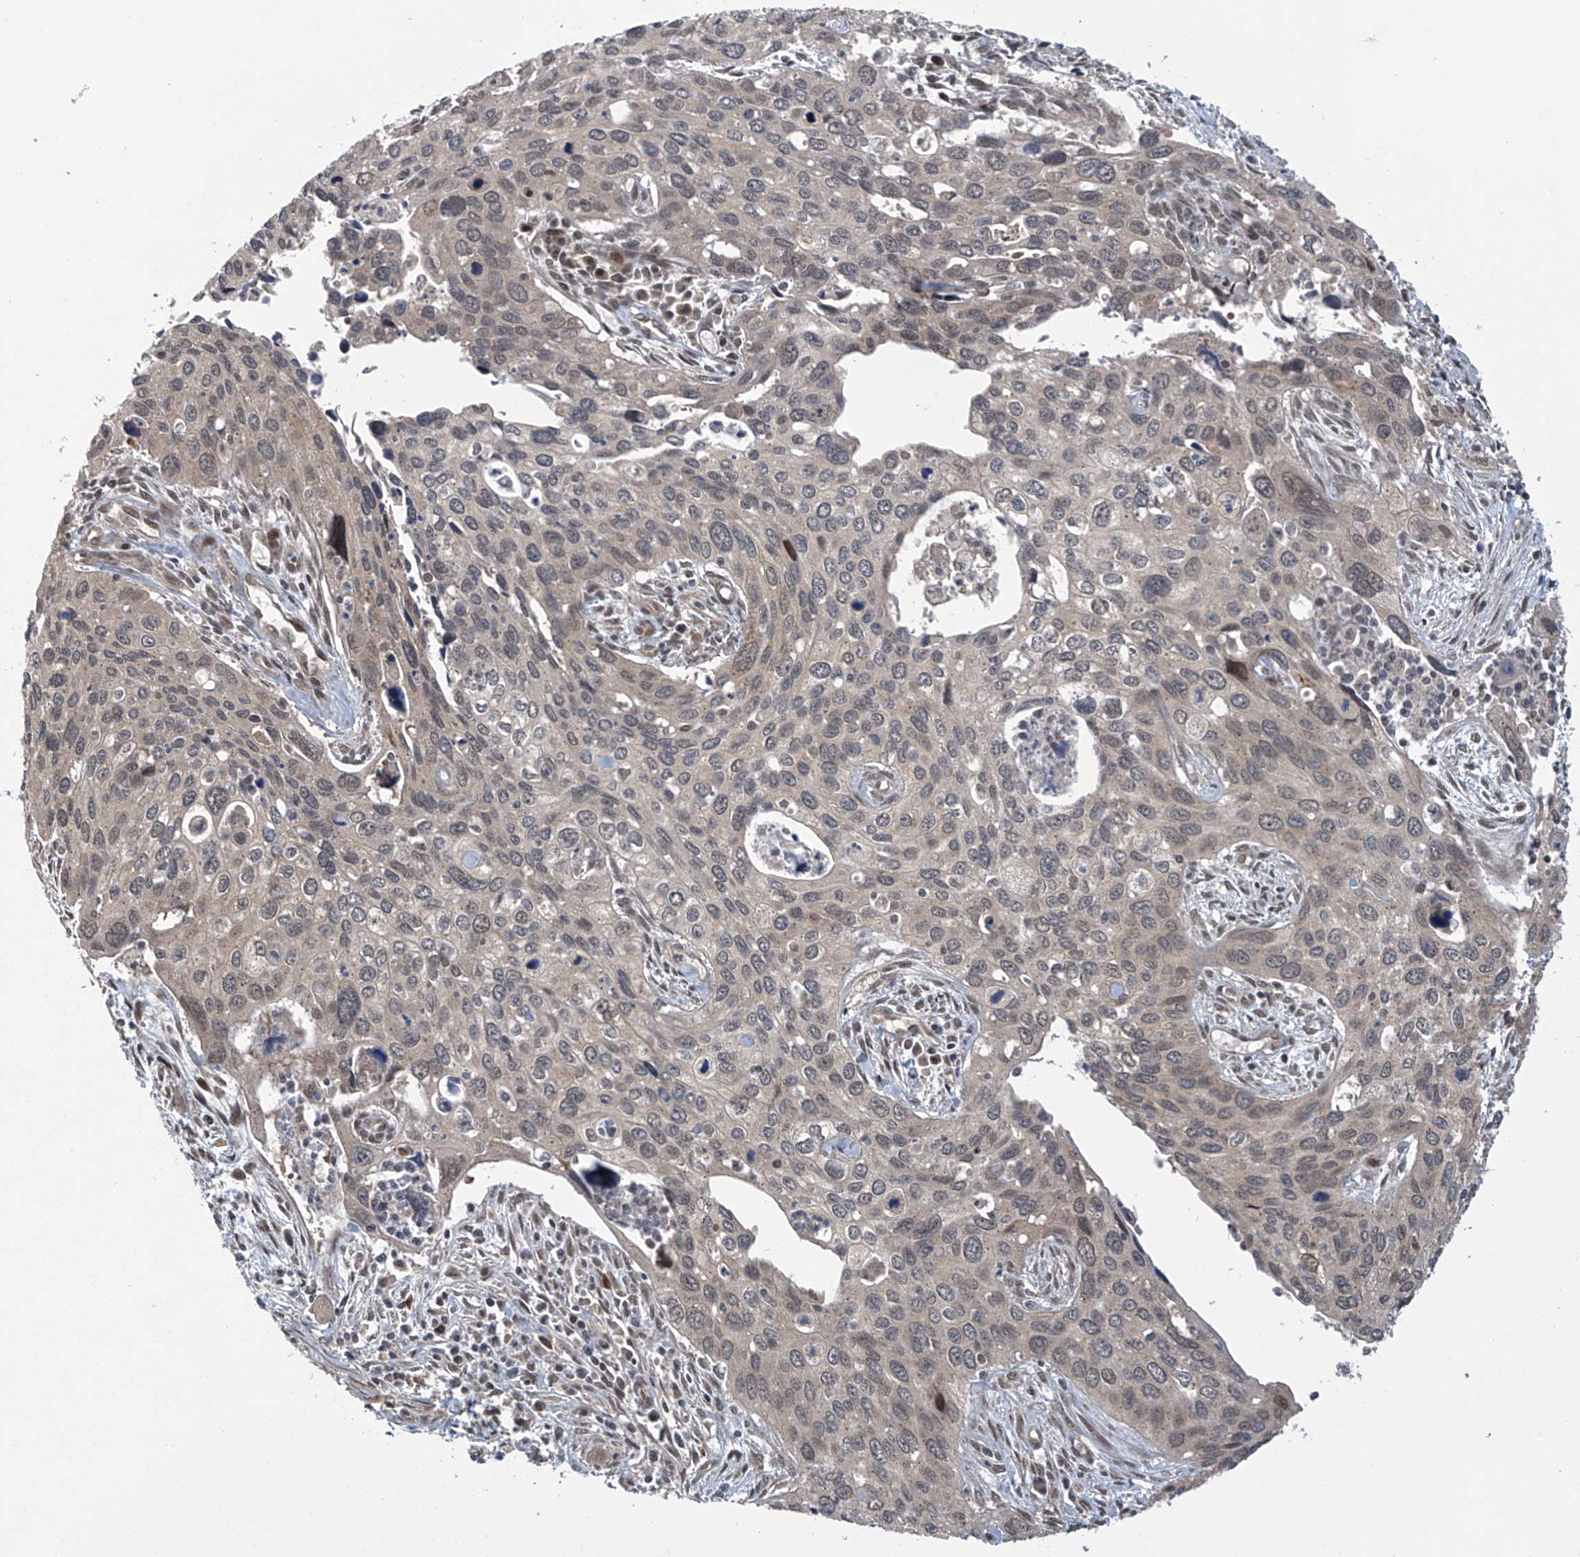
{"staining": {"intensity": "weak", "quantity": "<25%", "location": "cytoplasmic/membranous,nuclear"}, "tissue": "cervical cancer", "cell_type": "Tumor cells", "image_type": "cancer", "snomed": [{"axis": "morphology", "description": "Squamous cell carcinoma, NOS"}, {"axis": "topography", "description": "Cervix"}], "caption": "A high-resolution photomicrograph shows immunohistochemistry staining of squamous cell carcinoma (cervical), which demonstrates no significant positivity in tumor cells. (DAB IHC with hematoxylin counter stain).", "gene": "ABHD13", "patient": {"sex": "female", "age": 55}}